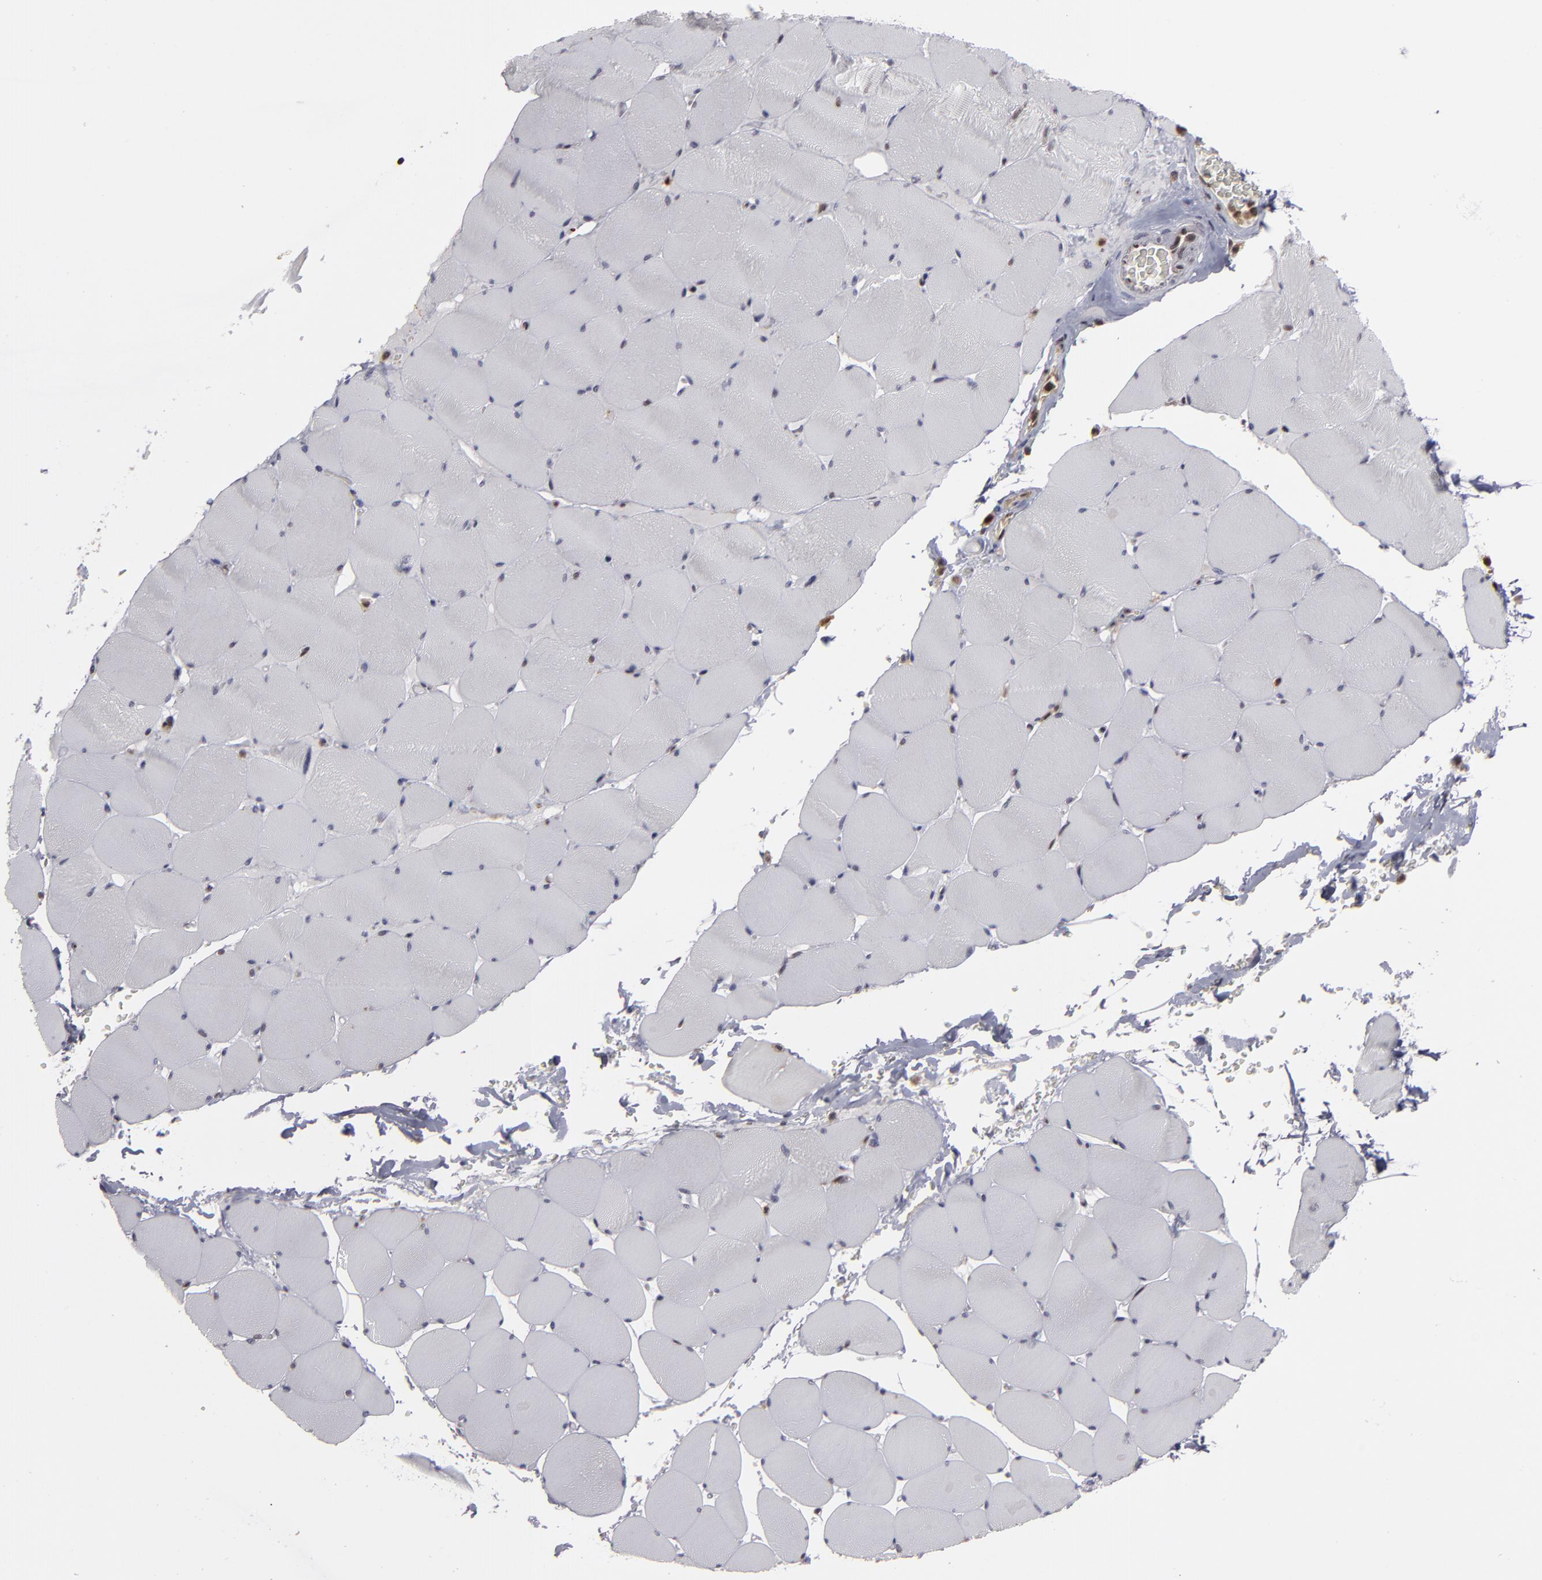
{"staining": {"intensity": "moderate", "quantity": "<25%", "location": "nuclear"}, "tissue": "skeletal muscle", "cell_type": "Myocytes", "image_type": "normal", "snomed": [{"axis": "morphology", "description": "Normal tissue, NOS"}, {"axis": "topography", "description": "Skeletal muscle"}], "caption": "Skeletal muscle stained with a brown dye displays moderate nuclear positive staining in about <25% of myocytes.", "gene": "GSR", "patient": {"sex": "male", "age": 62}}